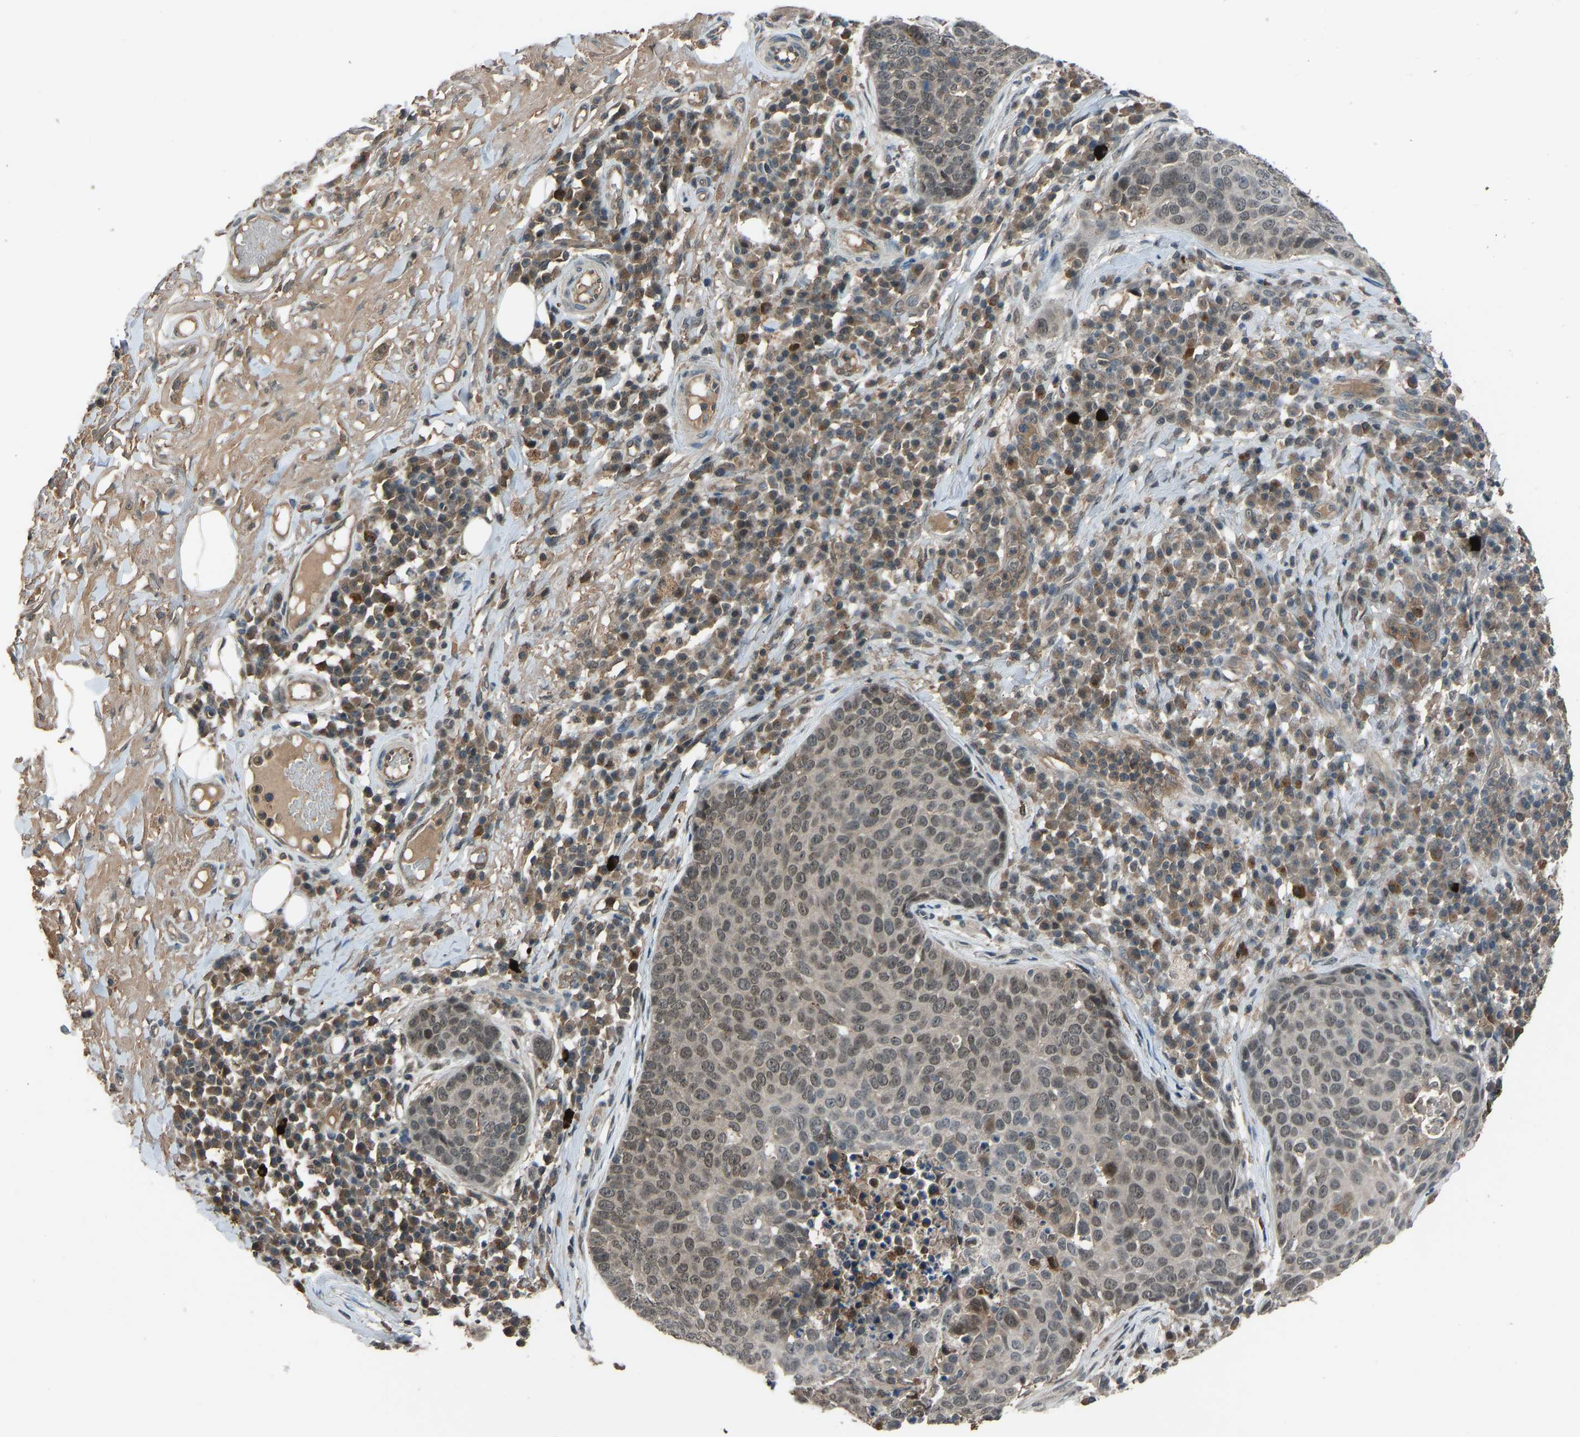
{"staining": {"intensity": "moderate", "quantity": ">75%", "location": "nuclear"}, "tissue": "skin cancer", "cell_type": "Tumor cells", "image_type": "cancer", "snomed": [{"axis": "morphology", "description": "Squamous cell carcinoma in situ, NOS"}, {"axis": "morphology", "description": "Squamous cell carcinoma, NOS"}, {"axis": "topography", "description": "Skin"}], "caption": "Approximately >75% of tumor cells in skin cancer (squamous cell carcinoma) display moderate nuclear protein positivity as visualized by brown immunohistochemical staining.", "gene": "SLC43A1", "patient": {"sex": "male", "age": 93}}